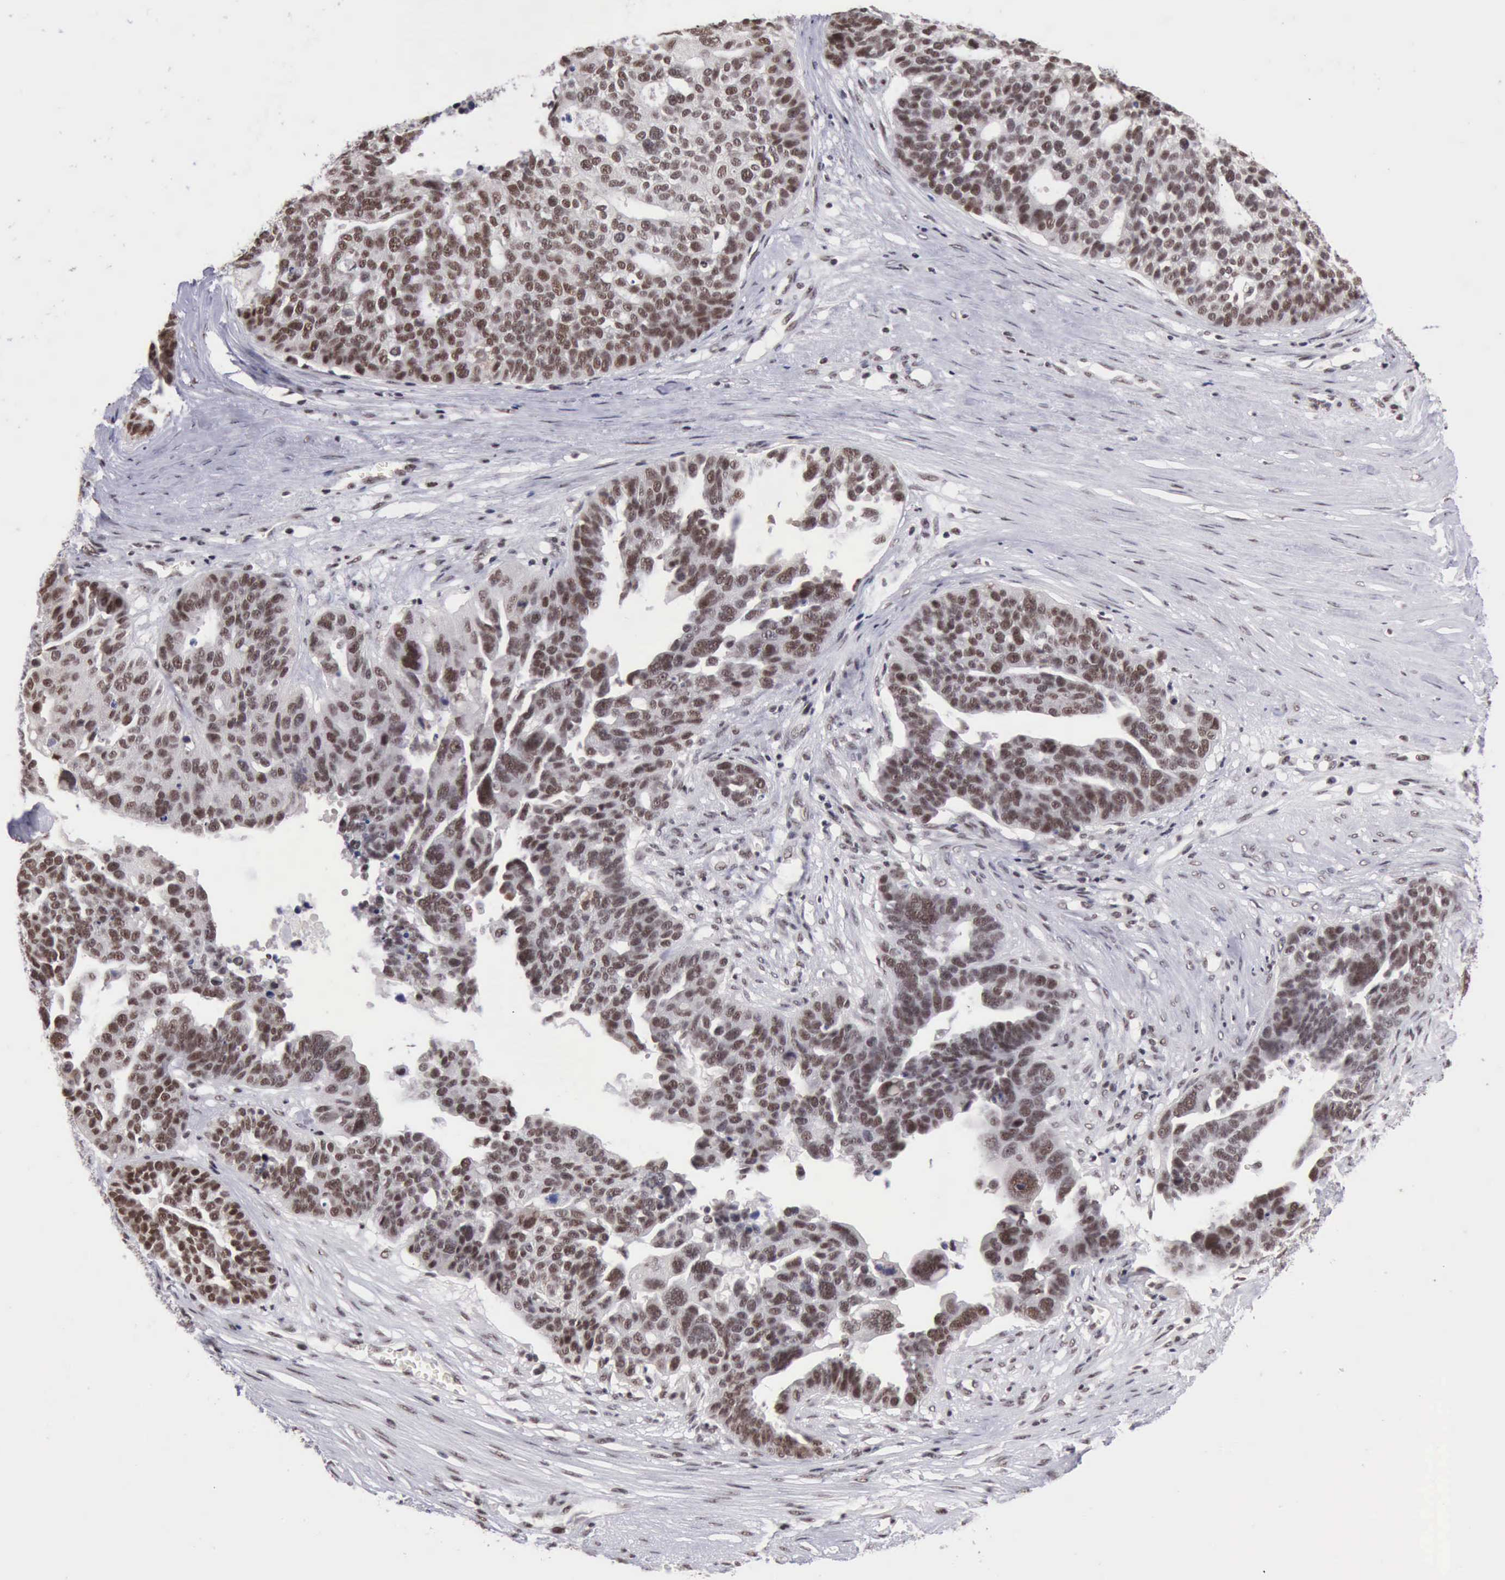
{"staining": {"intensity": "moderate", "quantity": ">75%", "location": "nuclear"}, "tissue": "ovarian cancer", "cell_type": "Tumor cells", "image_type": "cancer", "snomed": [{"axis": "morphology", "description": "Cystadenocarcinoma, serous, NOS"}, {"axis": "topography", "description": "Ovary"}], "caption": "DAB (3,3'-diaminobenzidine) immunohistochemical staining of human ovarian cancer displays moderate nuclear protein positivity in about >75% of tumor cells. The staining was performed using DAB, with brown indicating positive protein expression. Nuclei are stained blue with hematoxylin.", "gene": "TAF1", "patient": {"sex": "female", "age": 59}}